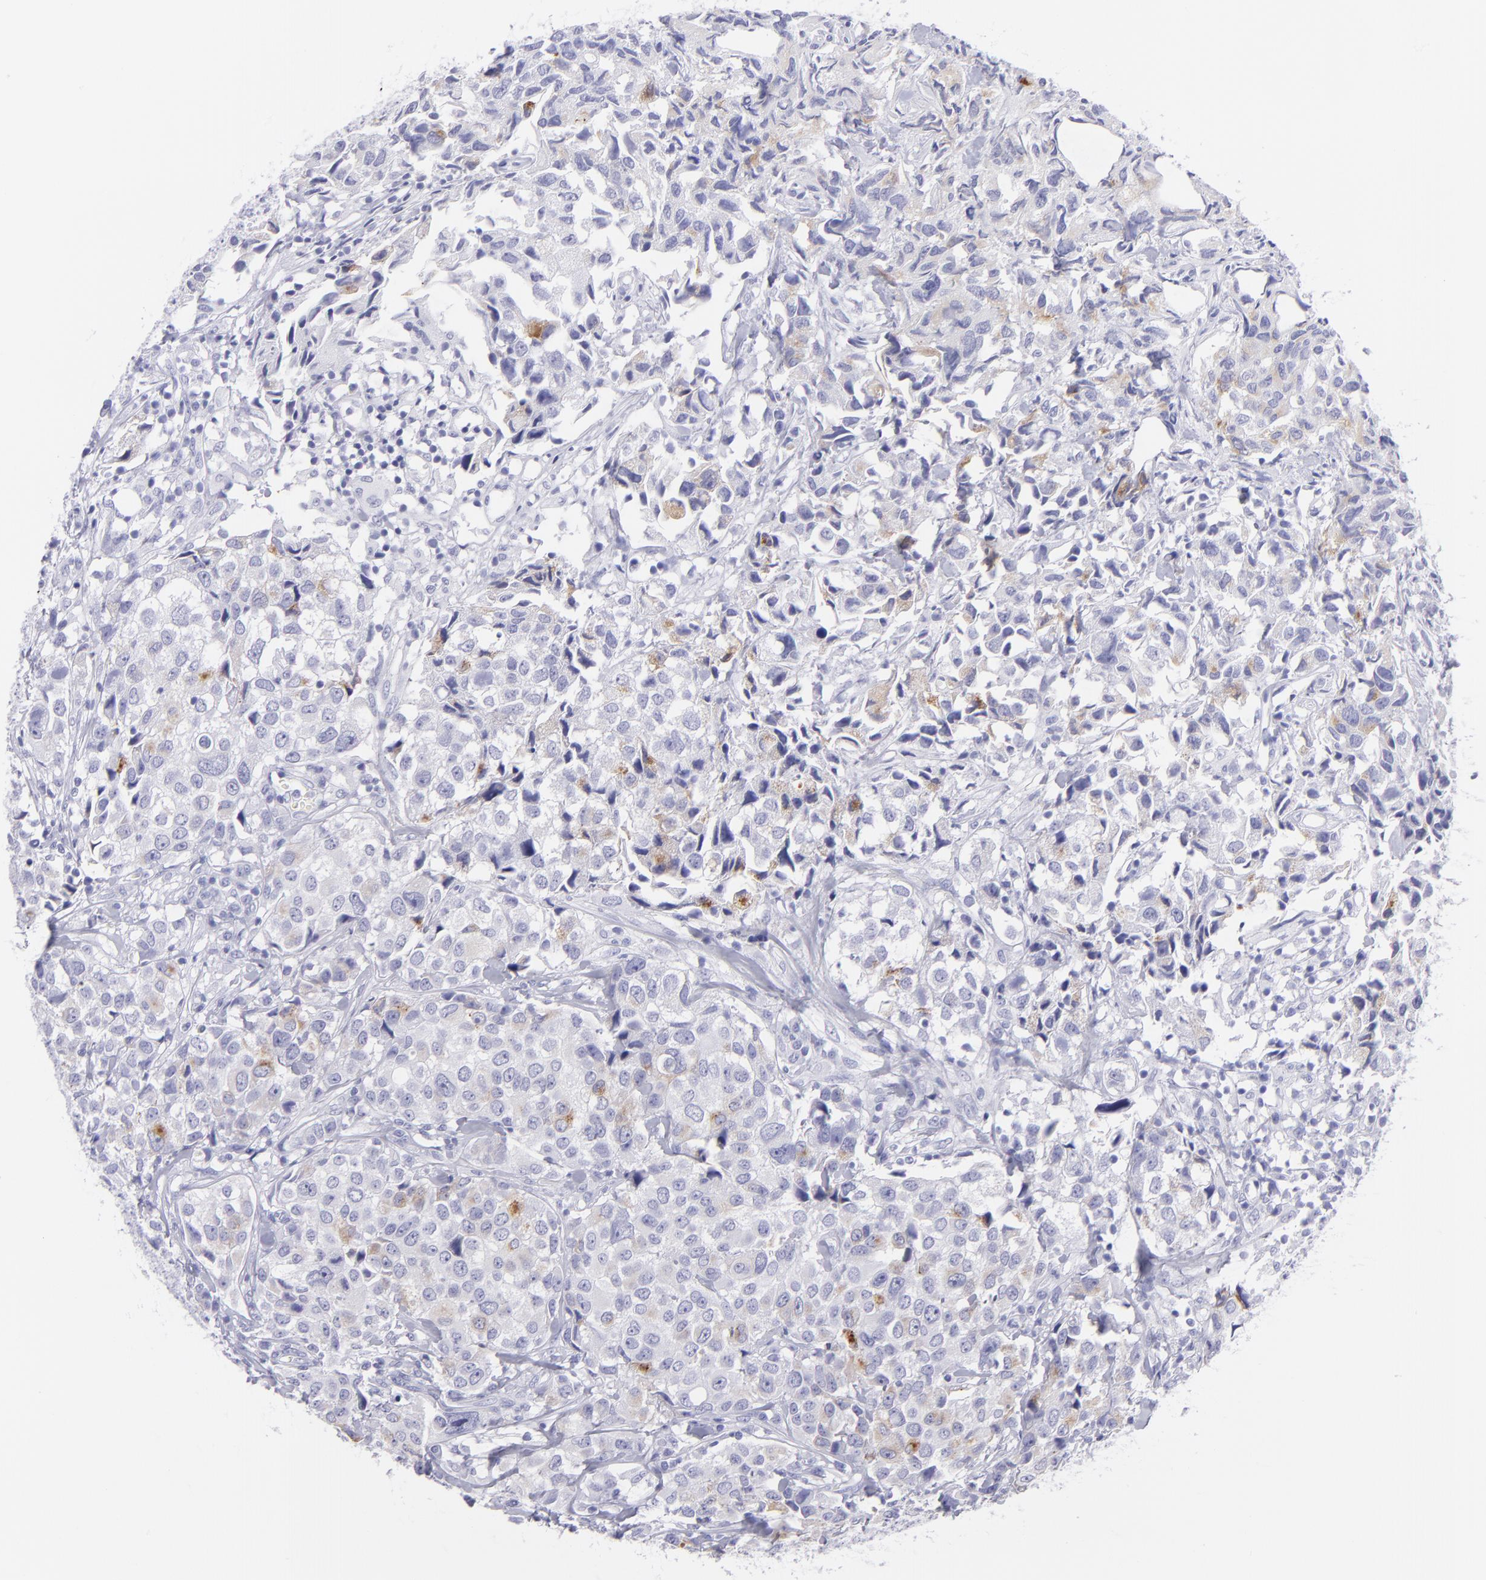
{"staining": {"intensity": "negative", "quantity": "none", "location": "none"}, "tissue": "urothelial cancer", "cell_type": "Tumor cells", "image_type": "cancer", "snomed": [{"axis": "morphology", "description": "Urothelial carcinoma, High grade"}, {"axis": "topography", "description": "Urinary bladder"}], "caption": "DAB (3,3'-diaminobenzidine) immunohistochemical staining of human urothelial carcinoma (high-grade) exhibits no significant positivity in tumor cells.", "gene": "PIP", "patient": {"sex": "female", "age": 75}}